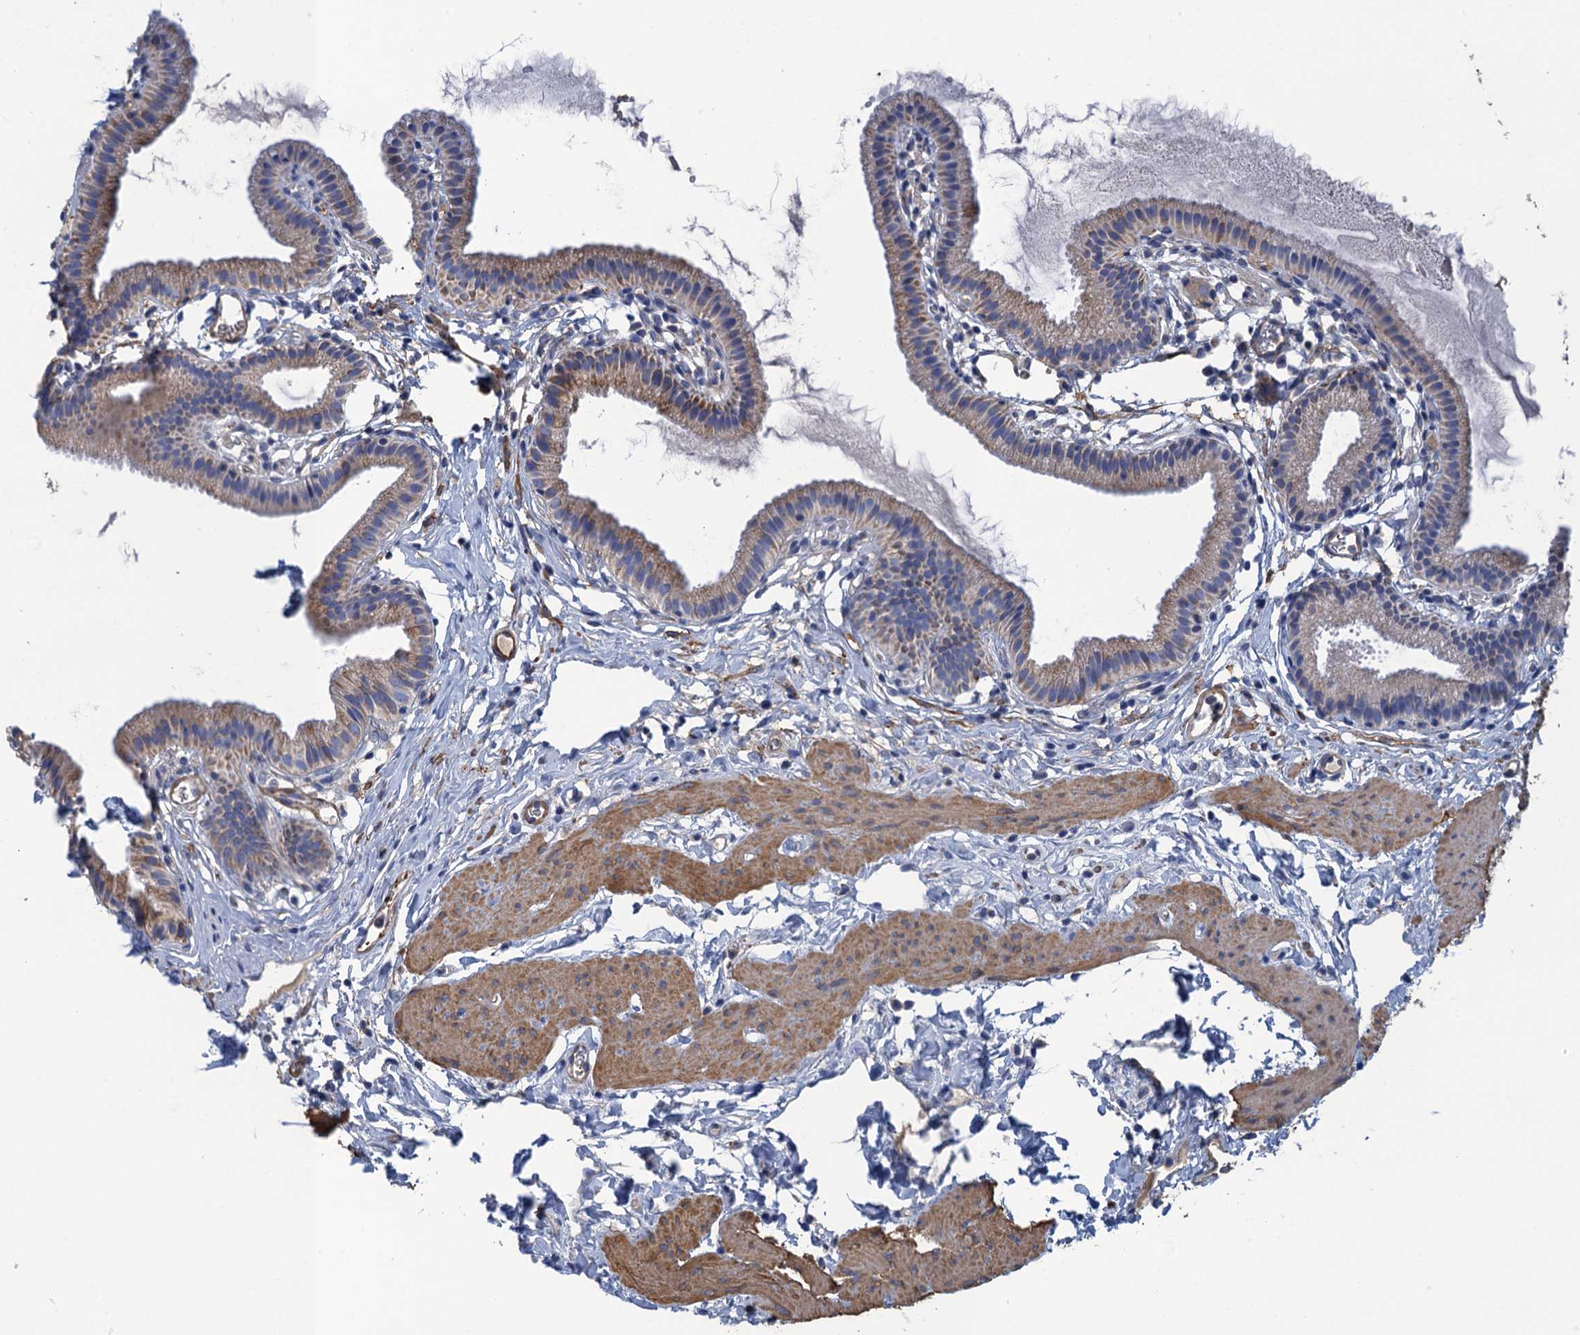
{"staining": {"intensity": "weak", "quantity": ">75%", "location": "cytoplasmic/membranous"}, "tissue": "gallbladder", "cell_type": "Glandular cells", "image_type": "normal", "snomed": [{"axis": "morphology", "description": "Normal tissue, NOS"}, {"axis": "topography", "description": "Gallbladder"}], "caption": "Brown immunohistochemical staining in unremarkable human gallbladder displays weak cytoplasmic/membranous expression in approximately >75% of glandular cells. The staining was performed using DAB to visualize the protein expression in brown, while the nuclei were stained in blue with hematoxylin (Magnification: 20x).", "gene": "ENSG00000260643", "patient": {"sex": "female", "age": 46}}